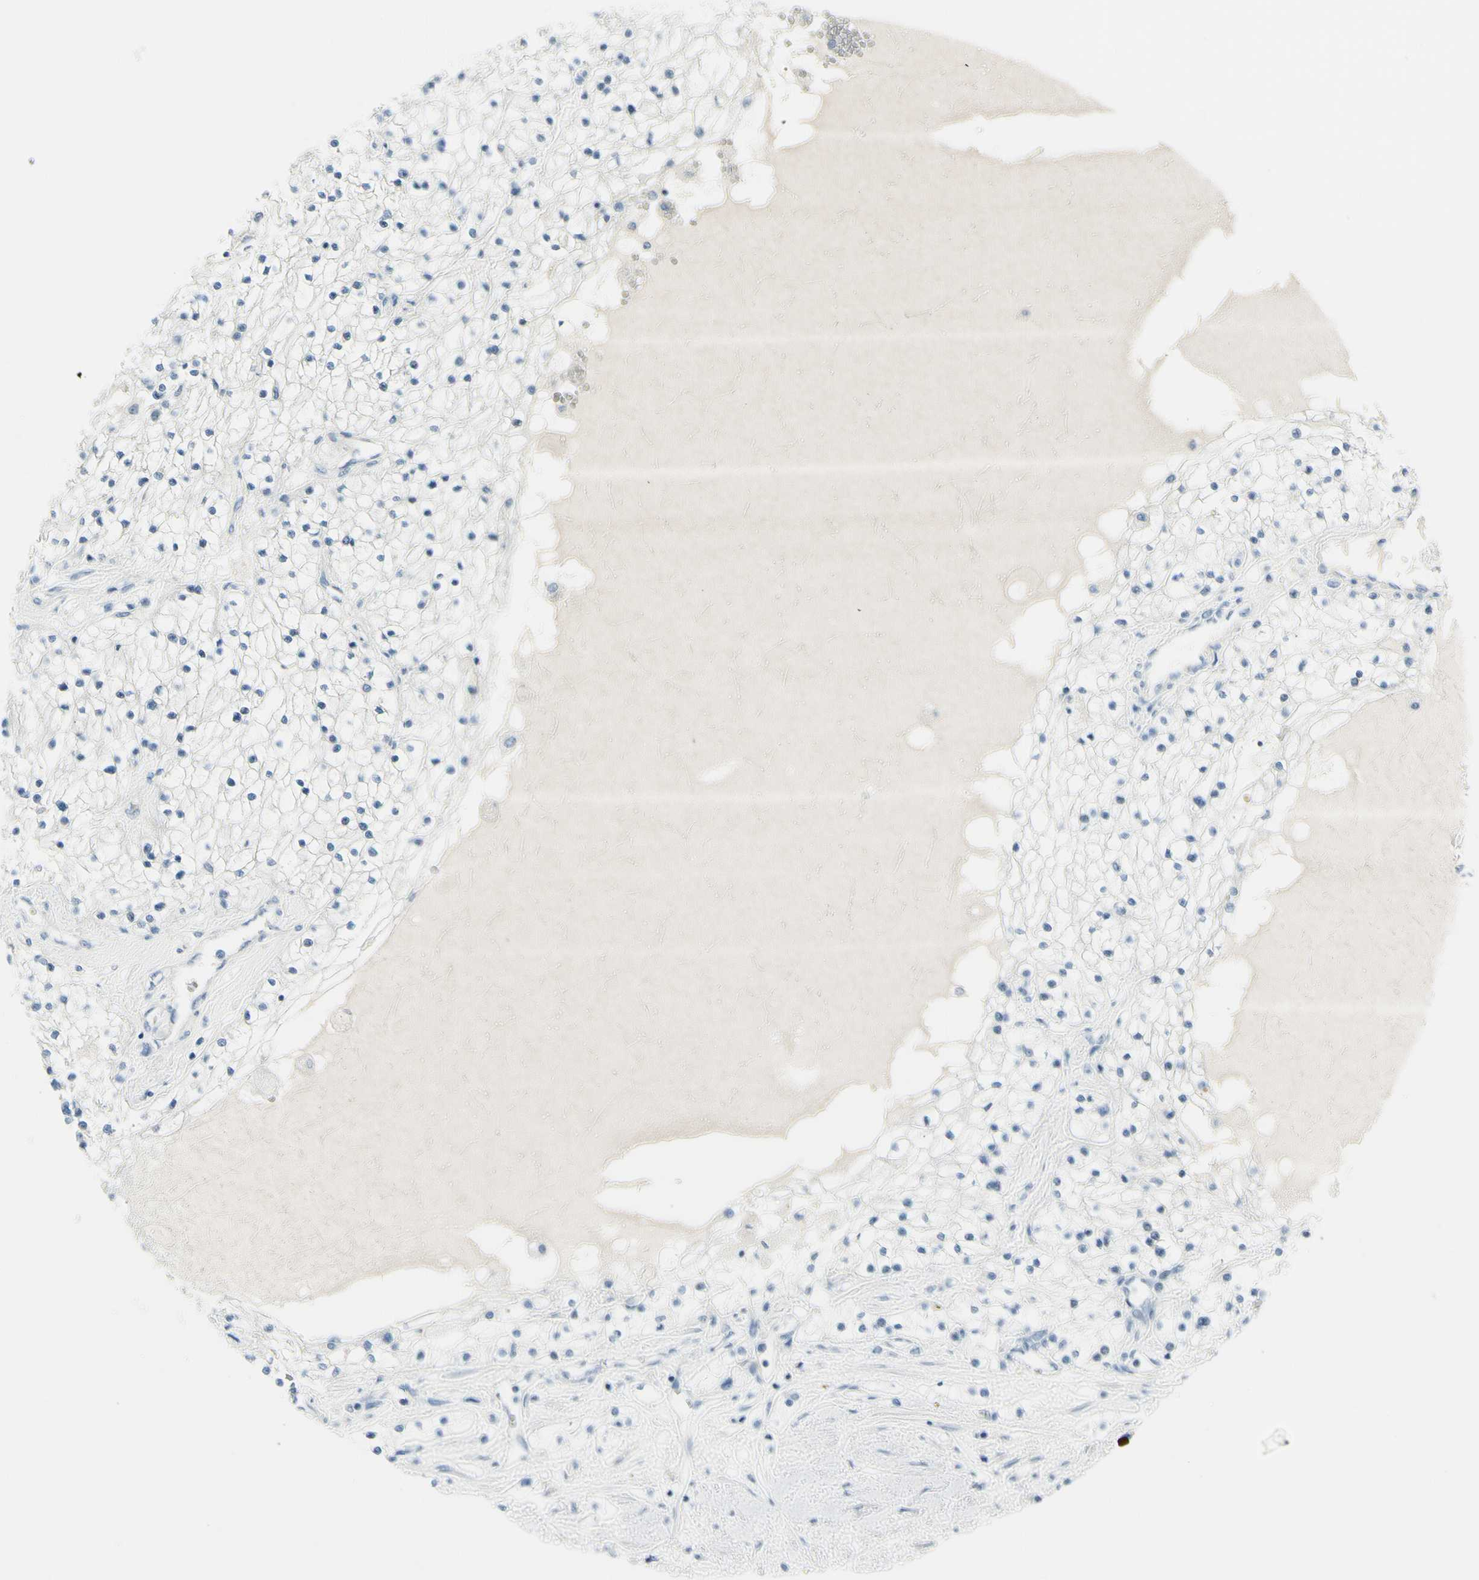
{"staining": {"intensity": "negative", "quantity": "none", "location": "none"}, "tissue": "renal cancer", "cell_type": "Tumor cells", "image_type": "cancer", "snomed": [{"axis": "morphology", "description": "Adenocarcinoma, NOS"}, {"axis": "topography", "description": "Kidney"}], "caption": "Renal adenocarcinoma was stained to show a protein in brown. There is no significant staining in tumor cells.", "gene": "DLG4", "patient": {"sex": "male", "age": 68}}